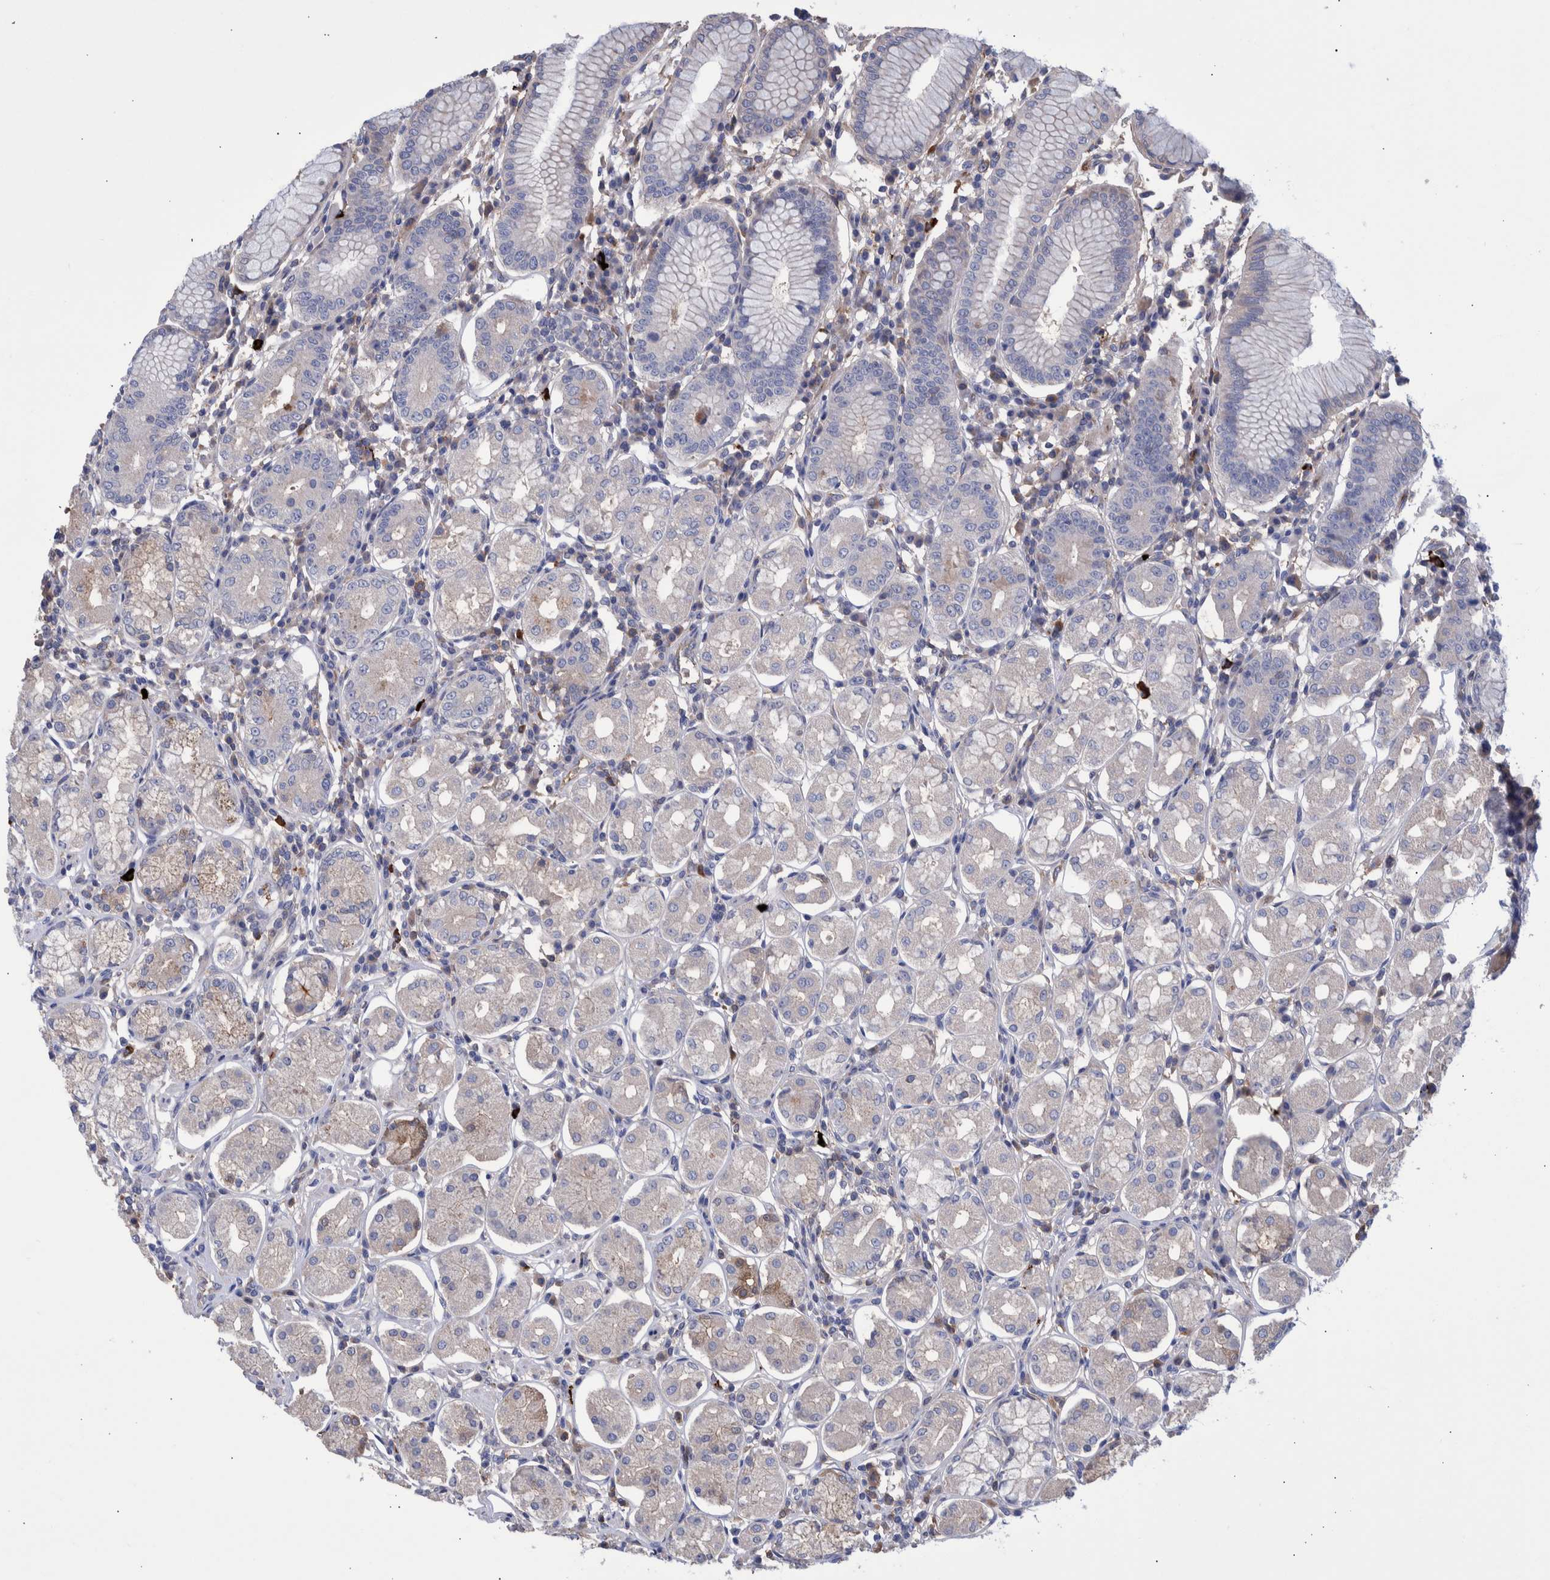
{"staining": {"intensity": "negative", "quantity": "none", "location": "none"}, "tissue": "stomach", "cell_type": "Glandular cells", "image_type": "normal", "snomed": [{"axis": "morphology", "description": "Normal tissue, NOS"}, {"axis": "topography", "description": "Stomach"}, {"axis": "topography", "description": "Stomach, lower"}], "caption": "Glandular cells are negative for protein expression in normal human stomach. (DAB (3,3'-diaminobenzidine) IHC, high magnification).", "gene": "DLL4", "patient": {"sex": "female", "age": 56}}